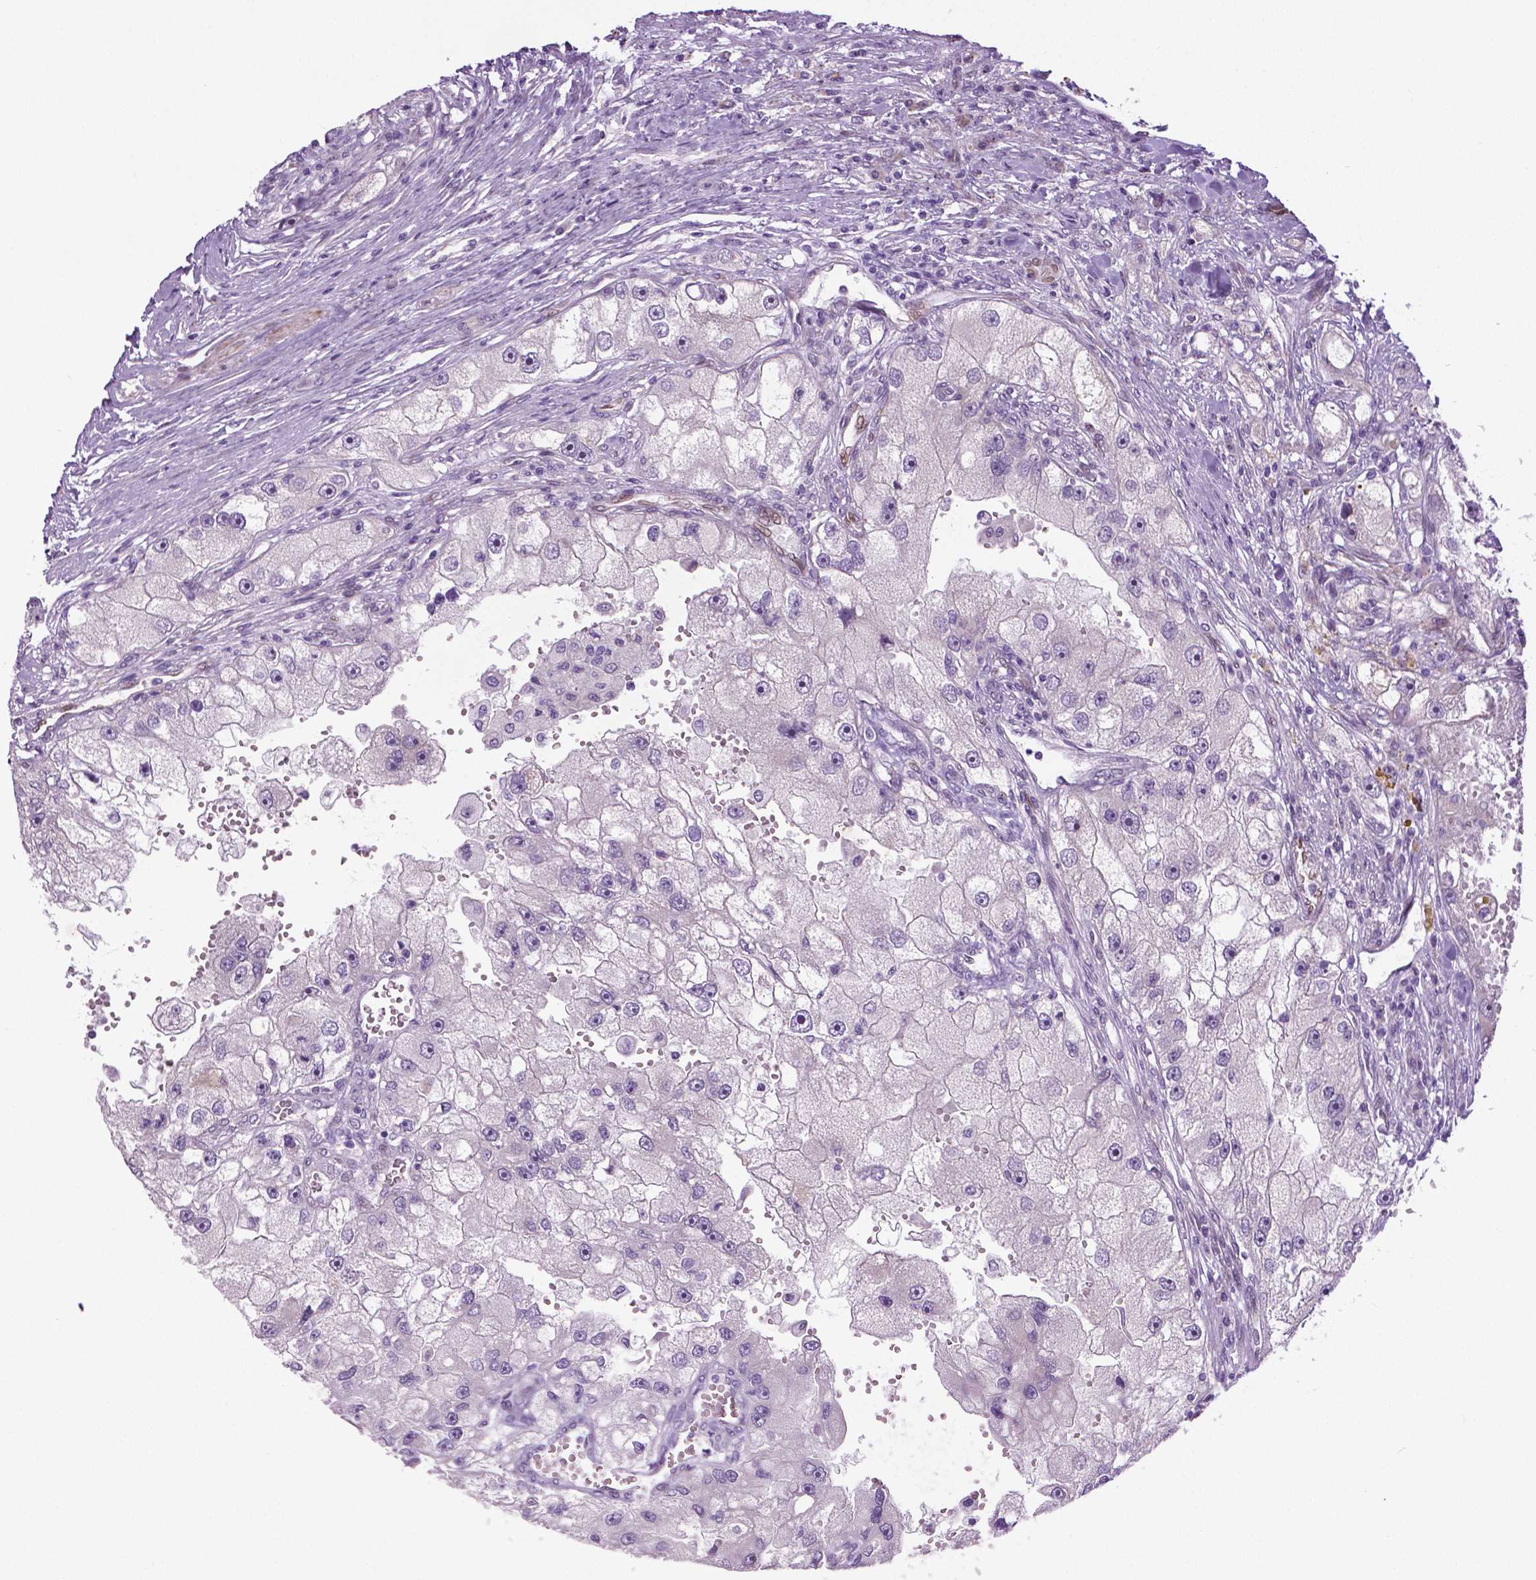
{"staining": {"intensity": "negative", "quantity": "none", "location": "none"}, "tissue": "renal cancer", "cell_type": "Tumor cells", "image_type": "cancer", "snomed": [{"axis": "morphology", "description": "Adenocarcinoma, NOS"}, {"axis": "topography", "description": "Kidney"}], "caption": "DAB immunohistochemical staining of adenocarcinoma (renal) exhibits no significant expression in tumor cells. Nuclei are stained in blue.", "gene": "PTGER3", "patient": {"sex": "male", "age": 63}}